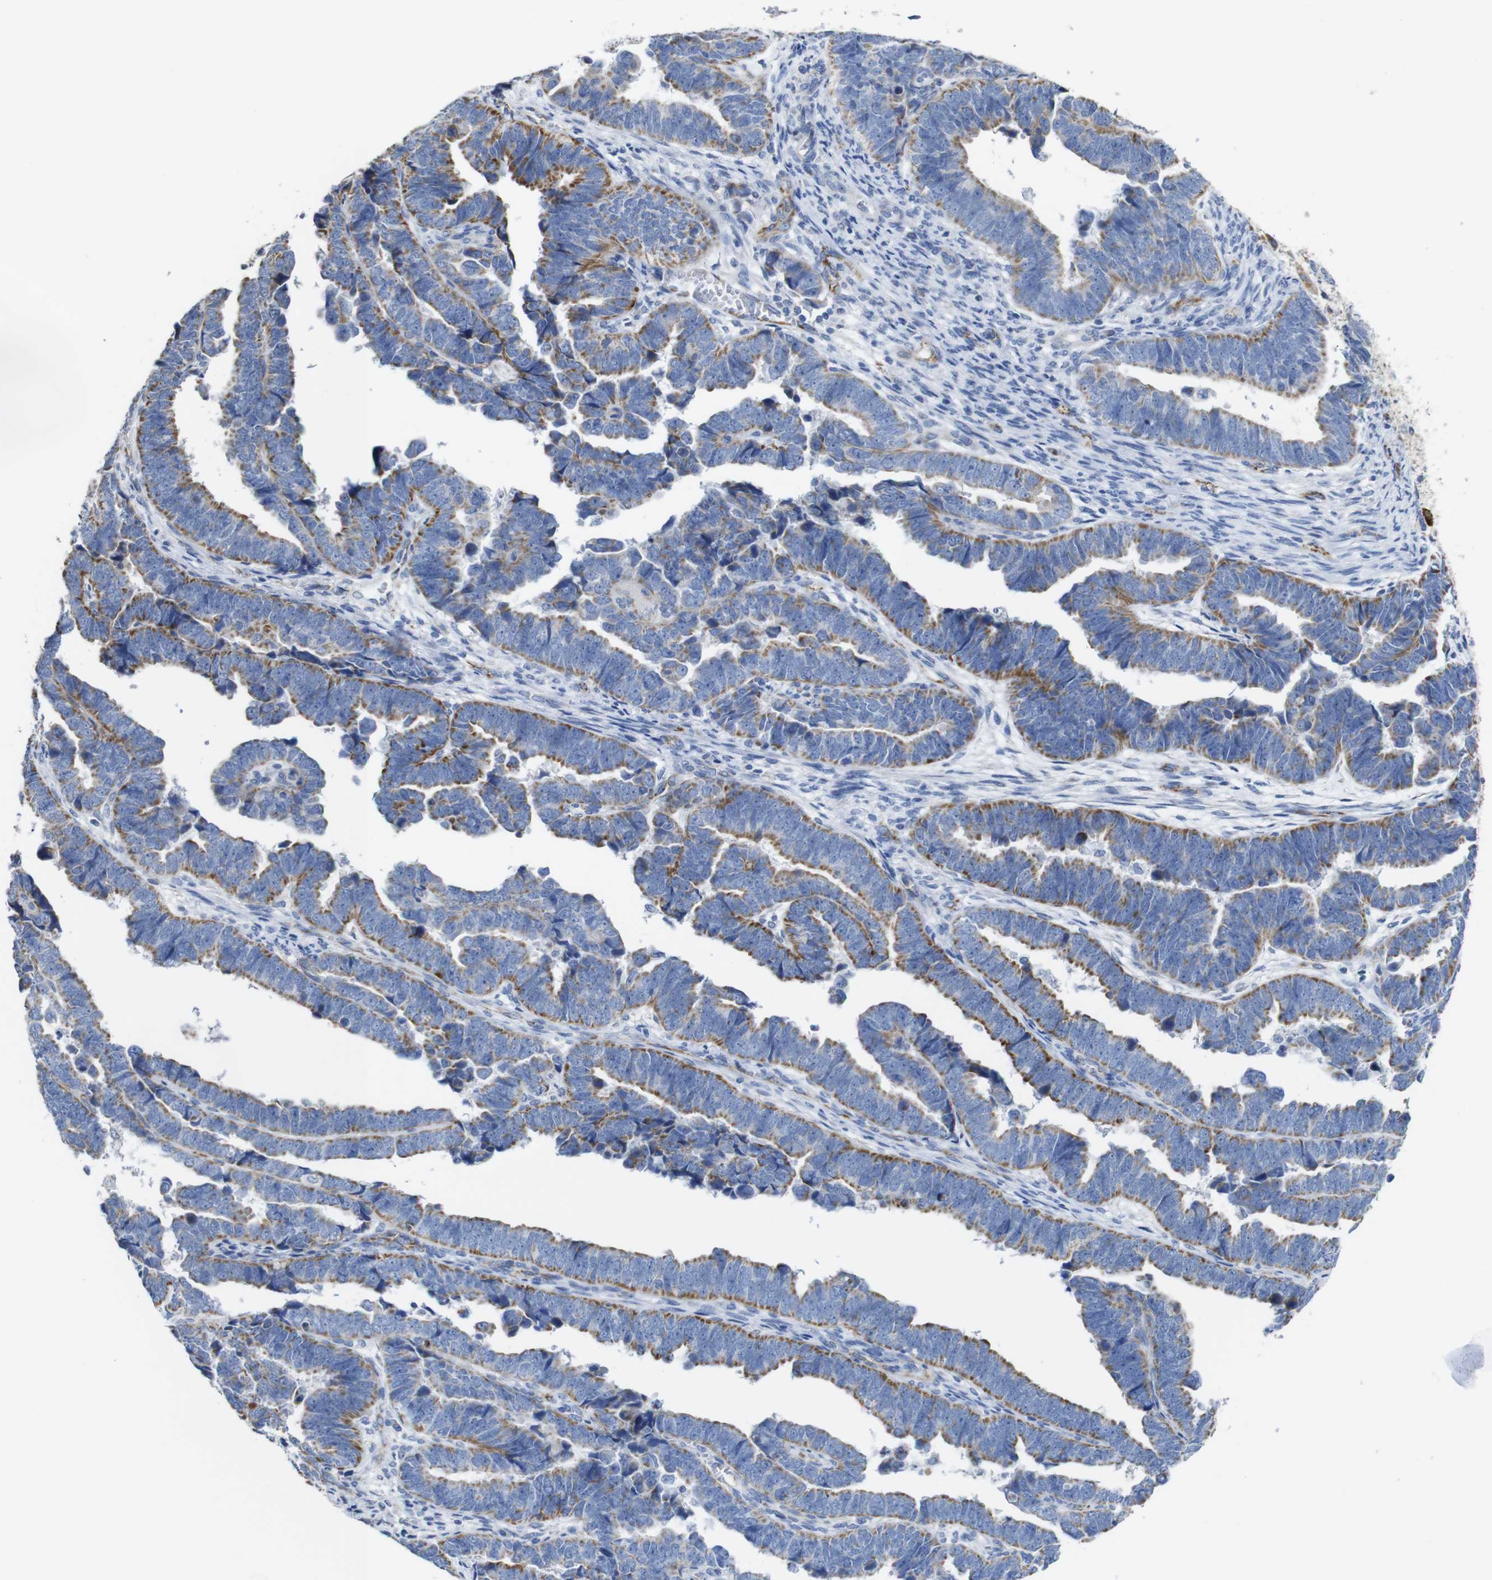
{"staining": {"intensity": "moderate", "quantity": ">75%", "location": "cytoplasmic/membranous"}, "tissue": "endometrial cancer", "cell_type": "Tumor cells", "image_type": "cancer", "snomed": [{"axis": "morphology", "description": "Adenocarcinoma, NOS"}, {"axis": "topography", "description": "Endometrium"}], "caption": "A photomicrograph showing moderate cytoplasmic/membranous positivity in about >75% of tumor cells in endometrial cancer, as visualized by brown immunohistochemical staining.", "gene": "MAOA", "patient": {"sex": "female", "age": 75}}